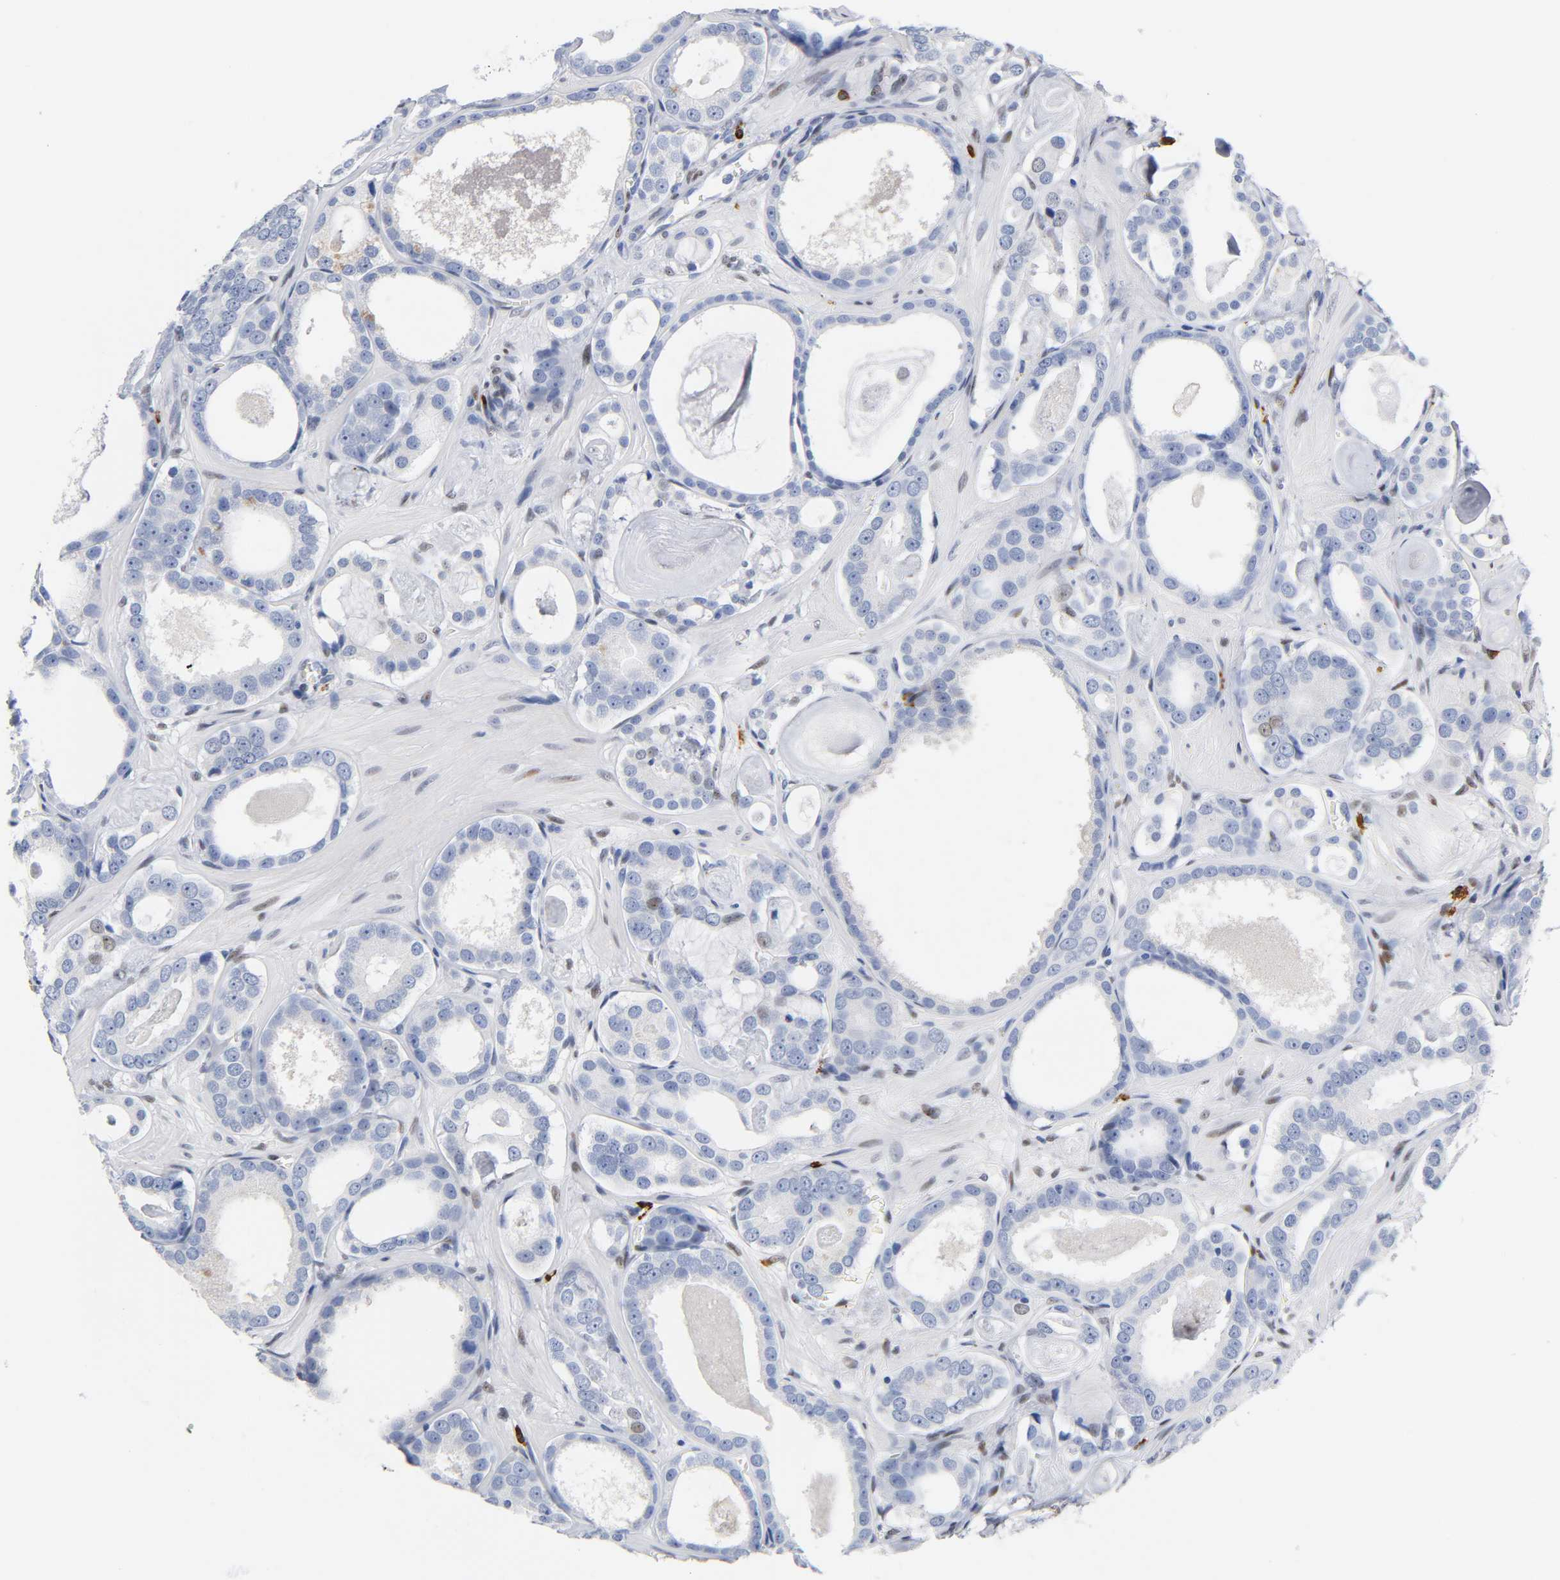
{"staining": {"intensity": "moderate", "quantity": "<25%", "location": "nuclear"}, "tissue": "prostate cancer", "cell_type": "Tumor cells", "image_type": "cancer", "snomed": [{"axis": "morphology", "description": "Adenocarcinoma, Low grade"}, {"axis": "topography", "description": "Prostate"}], "caption": "Prostate cancer was stained to show a protein in brown. There is low levels of moderate nuclear staining in about <25% of tumor cells. (IHC, brightfield microscopy, high magnification).", "gene": "NAB2", "patient": {"sex": "male", "age": 57}}